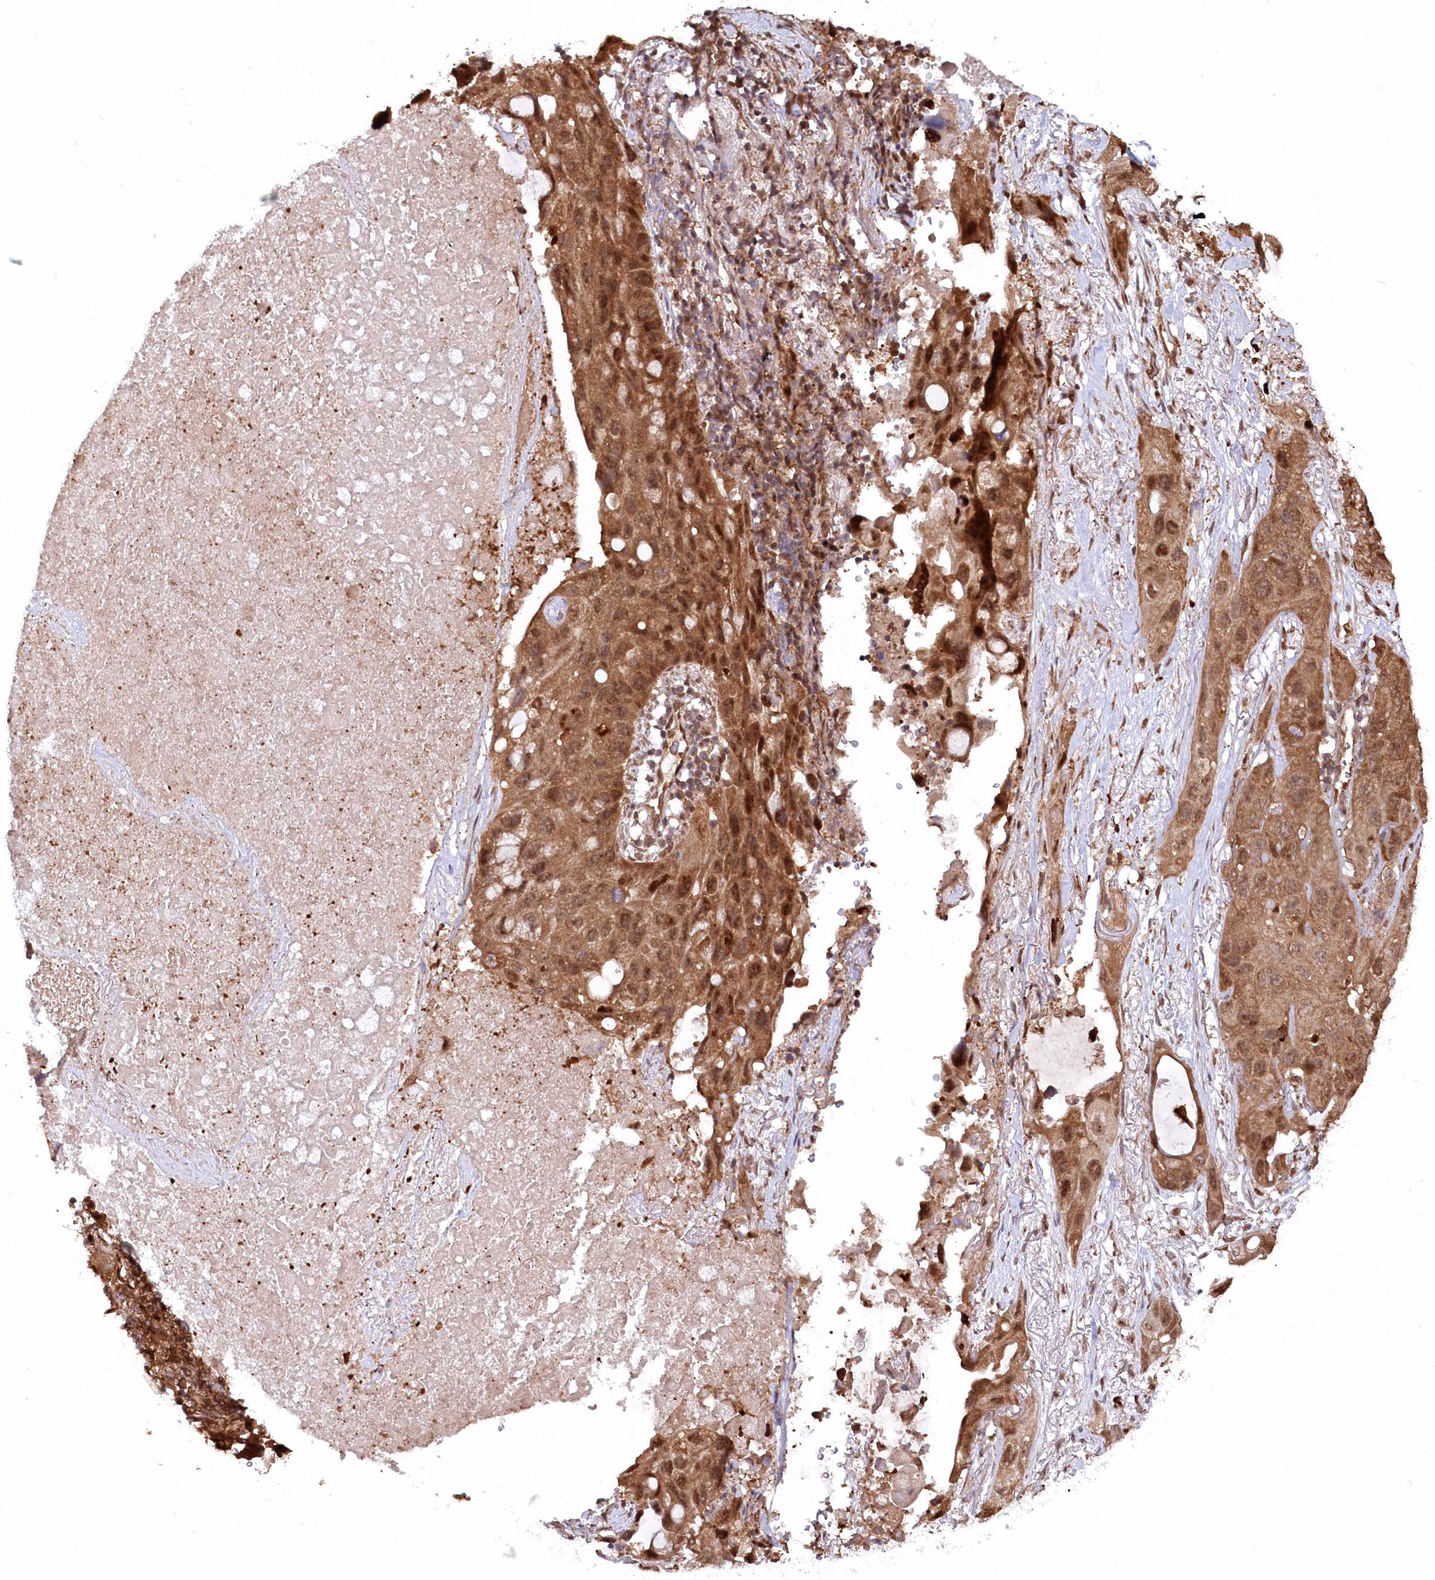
{"staining": {"intensity": "strong", "quantity": ">75%", "location": "cytoplasmic/membranous,nuclear"}, "tissue": "lung cancer", "cell_type": "Tumor cells", "image_type": "cancer", "snomed": [{"axis": "morphology", "description": "Squamous cell carcinoma, NOS"}, {"axis": "topography", "description": "Lung"}], "caption": "Immunohistochemistry (IHC) photomicrograph of neoplastic tissue: lung squamous cell carcinoma stained using IHC shows high levels of strong protein expression localized specifically in the cytoplasmic/membranous and nuclear of tumor cells, appearing as a cytoplasmic/membranous and nuclear brown color.", "gene": "PSMA1", "patient": {"sex": "female", "age": 73}}